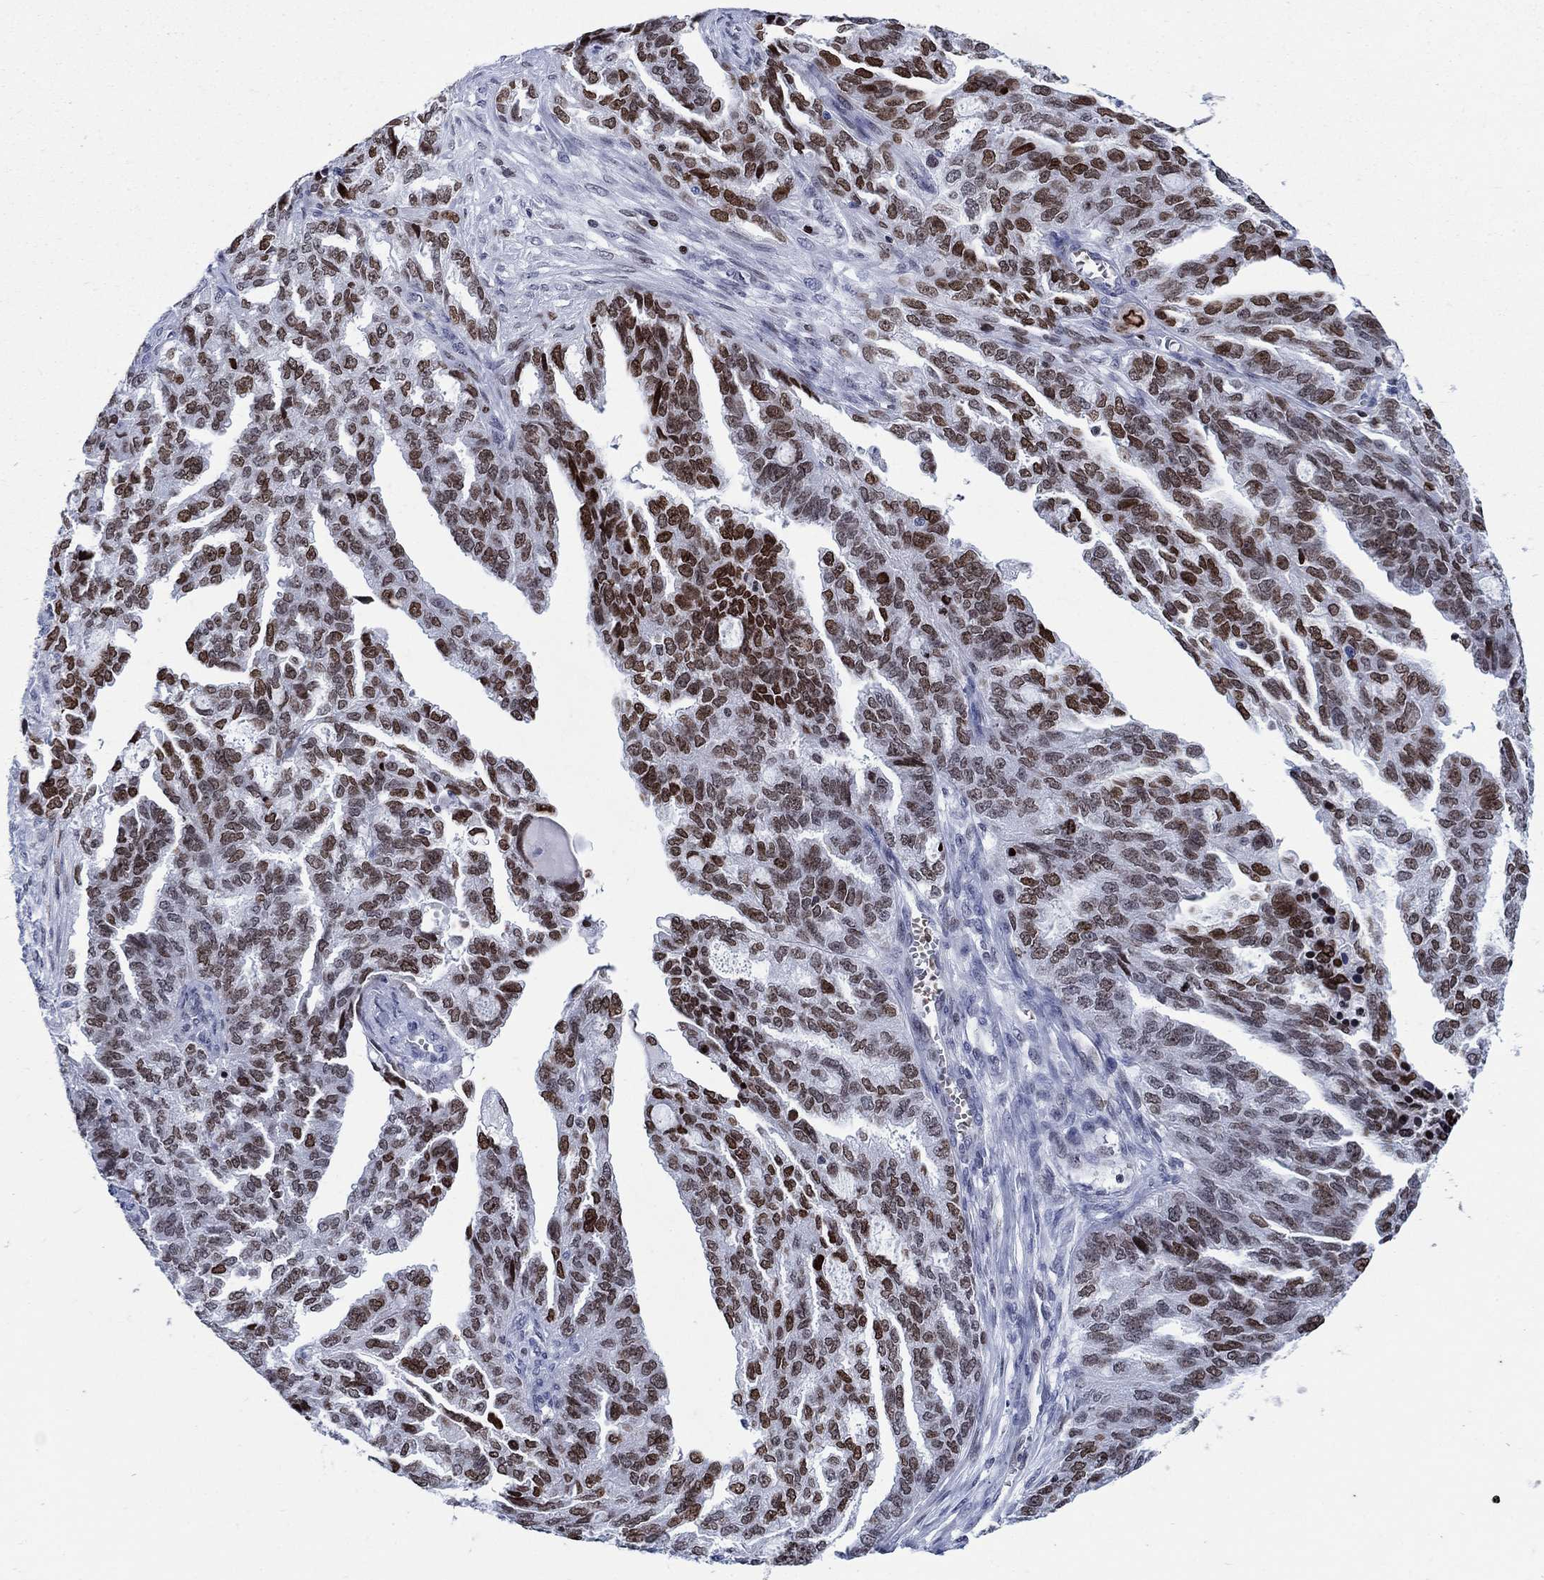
{"staining": {"intensity": "strong", "quantity": "<25%", "location": "nuclear"}, "tissue": "ovarian cancer", "cell_type": "Tumor cells", "image_type": "cancer", "snomed": [{"axis": "morphology", "description": "Cystadenocarcinoma, serous, NOS"}, {"axis": "topography", "description": "Ovary"}], "caption": "Ovarian cancer (serous cystadenocarcinoma) stained with a brown dye exhibits strong nuclear positive positivity in approximately <25% of tumor cells.", "gene": "HMGA1", "patient": {"sex": "female", "age": 51}}